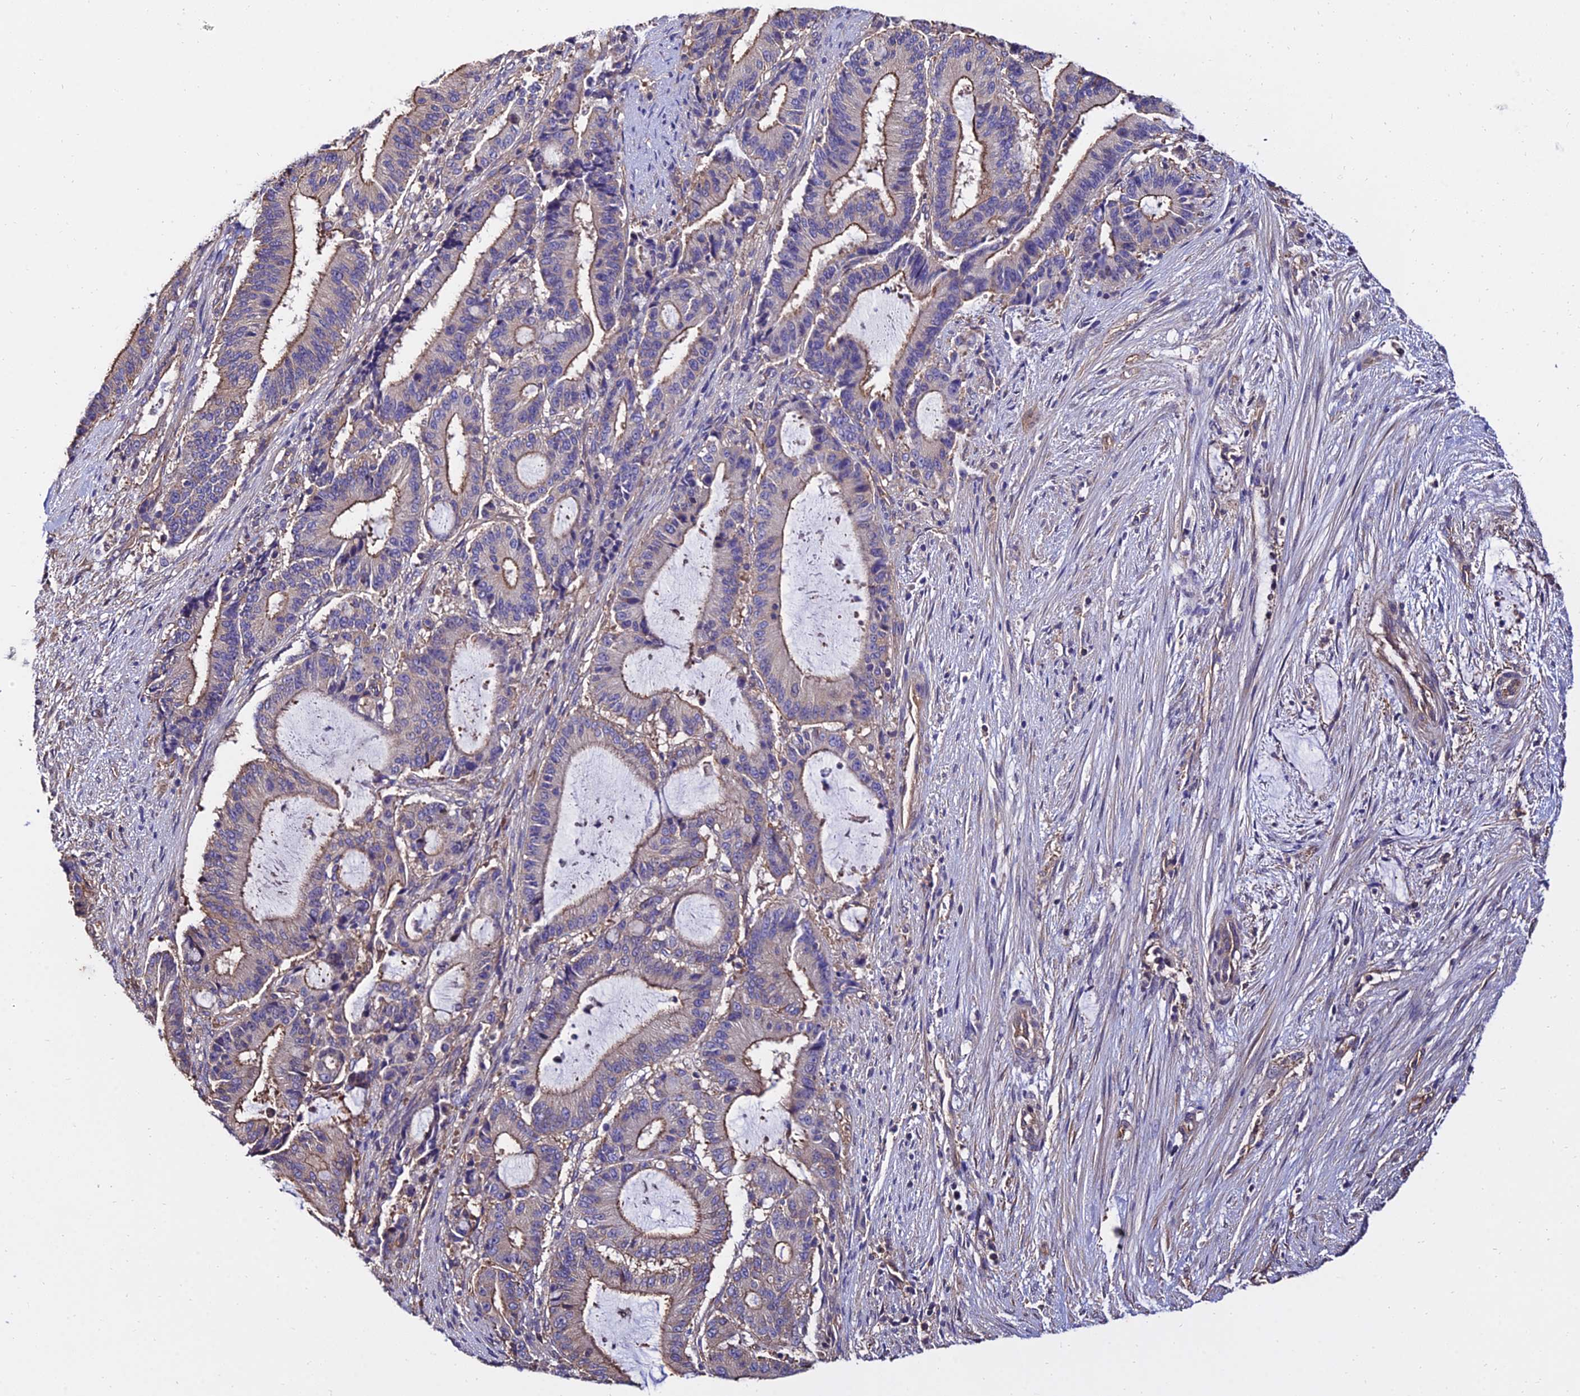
{"staining": {"intensity": "moderate", "quantity": "25%-75%", "location": "cytoplasmic/membranous"}, "tissue": "liver cancer", "cell_type": "Tumor cells", "image_type": "cancer", "snomed": [{"axis": "morphology", "description": "Normal tissue, NOS"}, {"axis": "morphology", "description": "Cholangiocarcinoma"}, {"axis": "topography", "description": "Liver"}, {"axis": "topography", "description": "Peripheral nerve tissue"}], "caption": "Immunohistochemistry (IHC) of liver cholangiocarcinoma demonstrates medium levels of moderate cytoplasmic/membranous positivity in about 25%-75% of tumor cells.", "gene": "CALM2", "patient": {"sex": "female", "age": 73}}